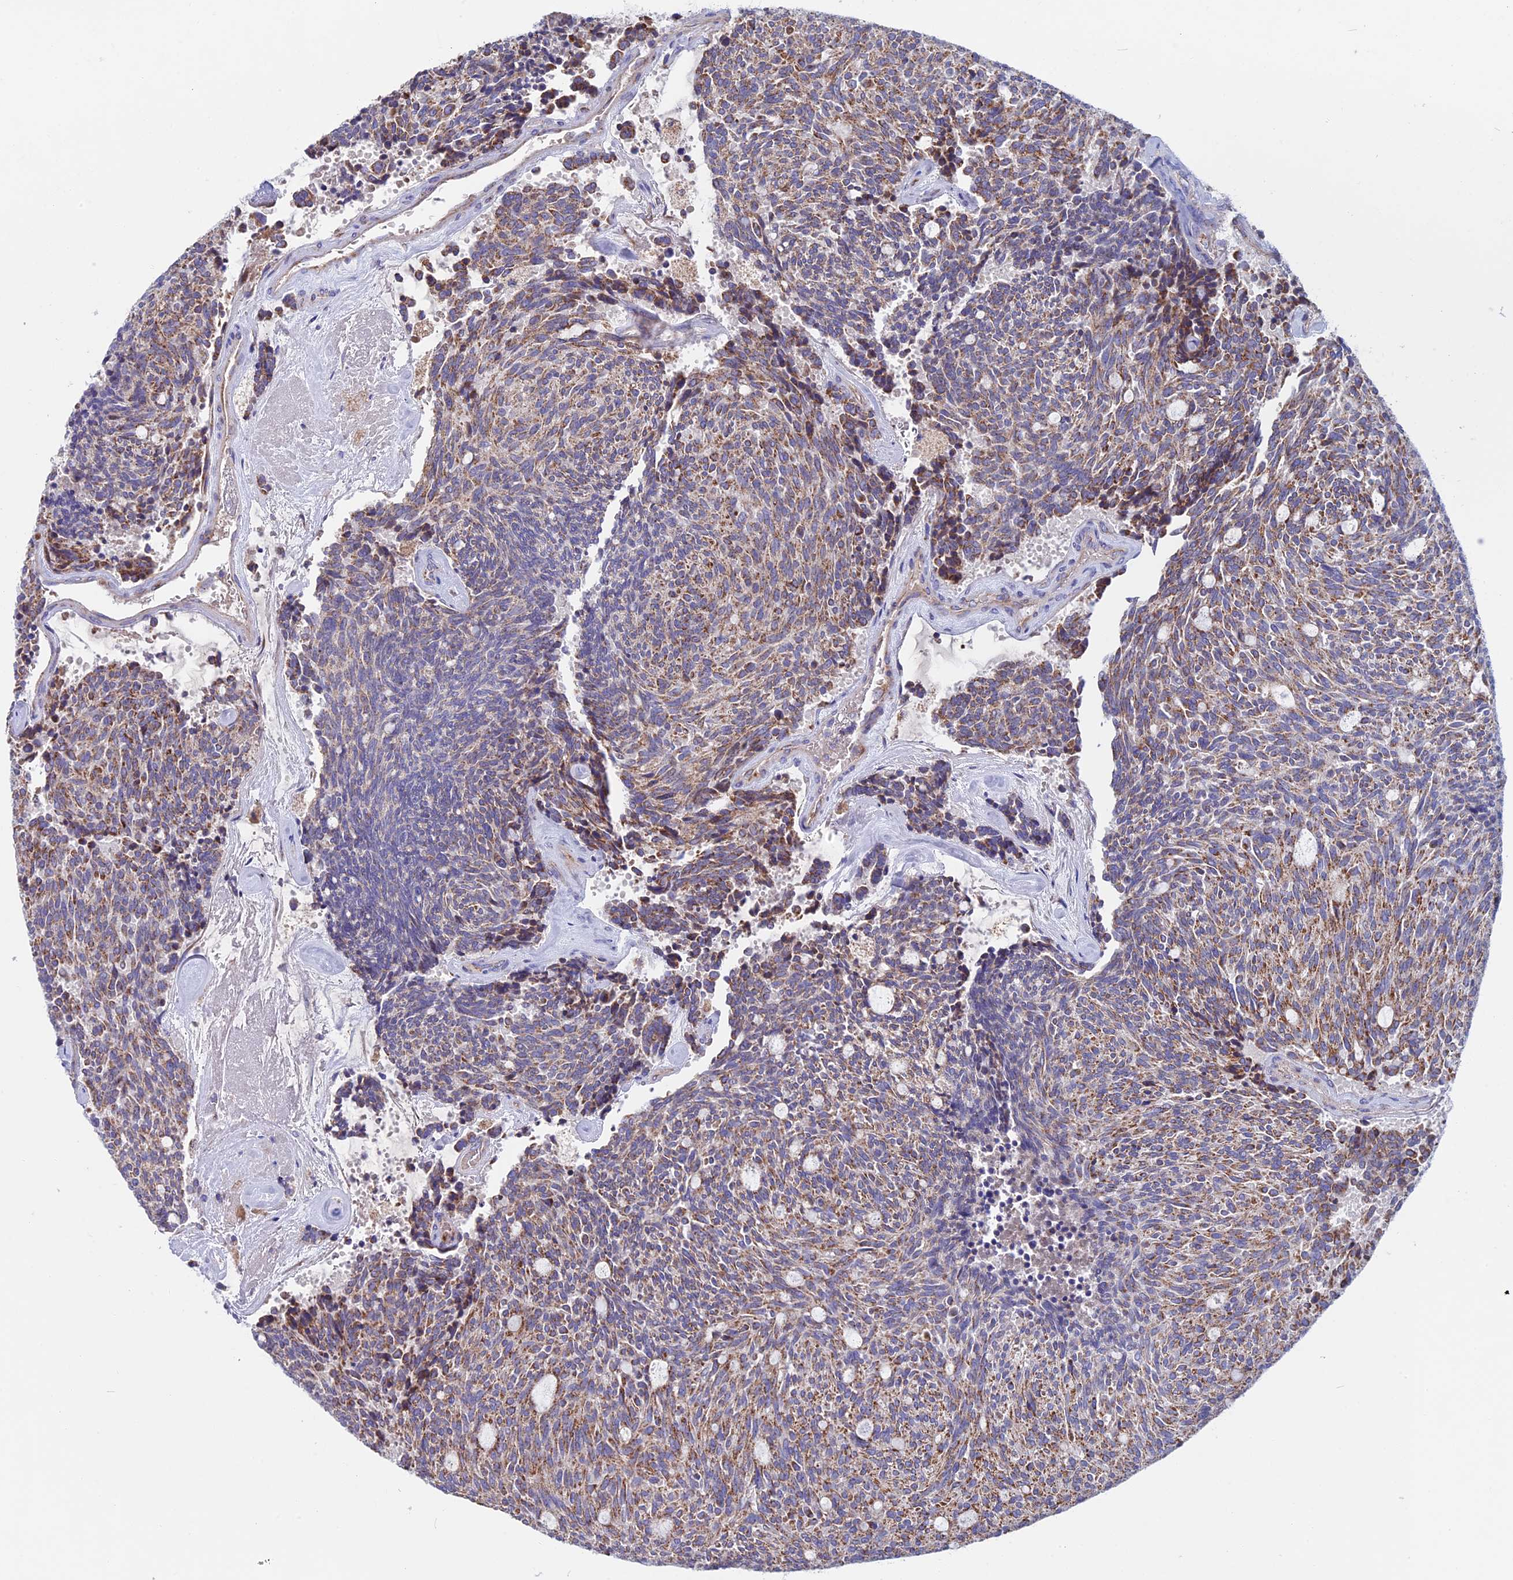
{"staining": {"intensity": "moderate", "quantity": ">75%", "location": "cytoplasmic/membranous"}, "tissue": "carcinoid", "cell_type": "Tumor cells", "image_type": "cancer", "snomed": [{"axis": "morphology", "description": "Carcinoid, malignant, NOS"}, {"axis": "topography", "description": "Pancreas"}], "caption": "Immunohistochemistry (IHC) (DAB) staining of human carcinoid (malignant) demonstrates moderate cytoplasmic/membranous protein positivity in approximately >75% of tumor cells.", "gene": "SLC15A5", "patient": {"sex": "female", "age": 54}}